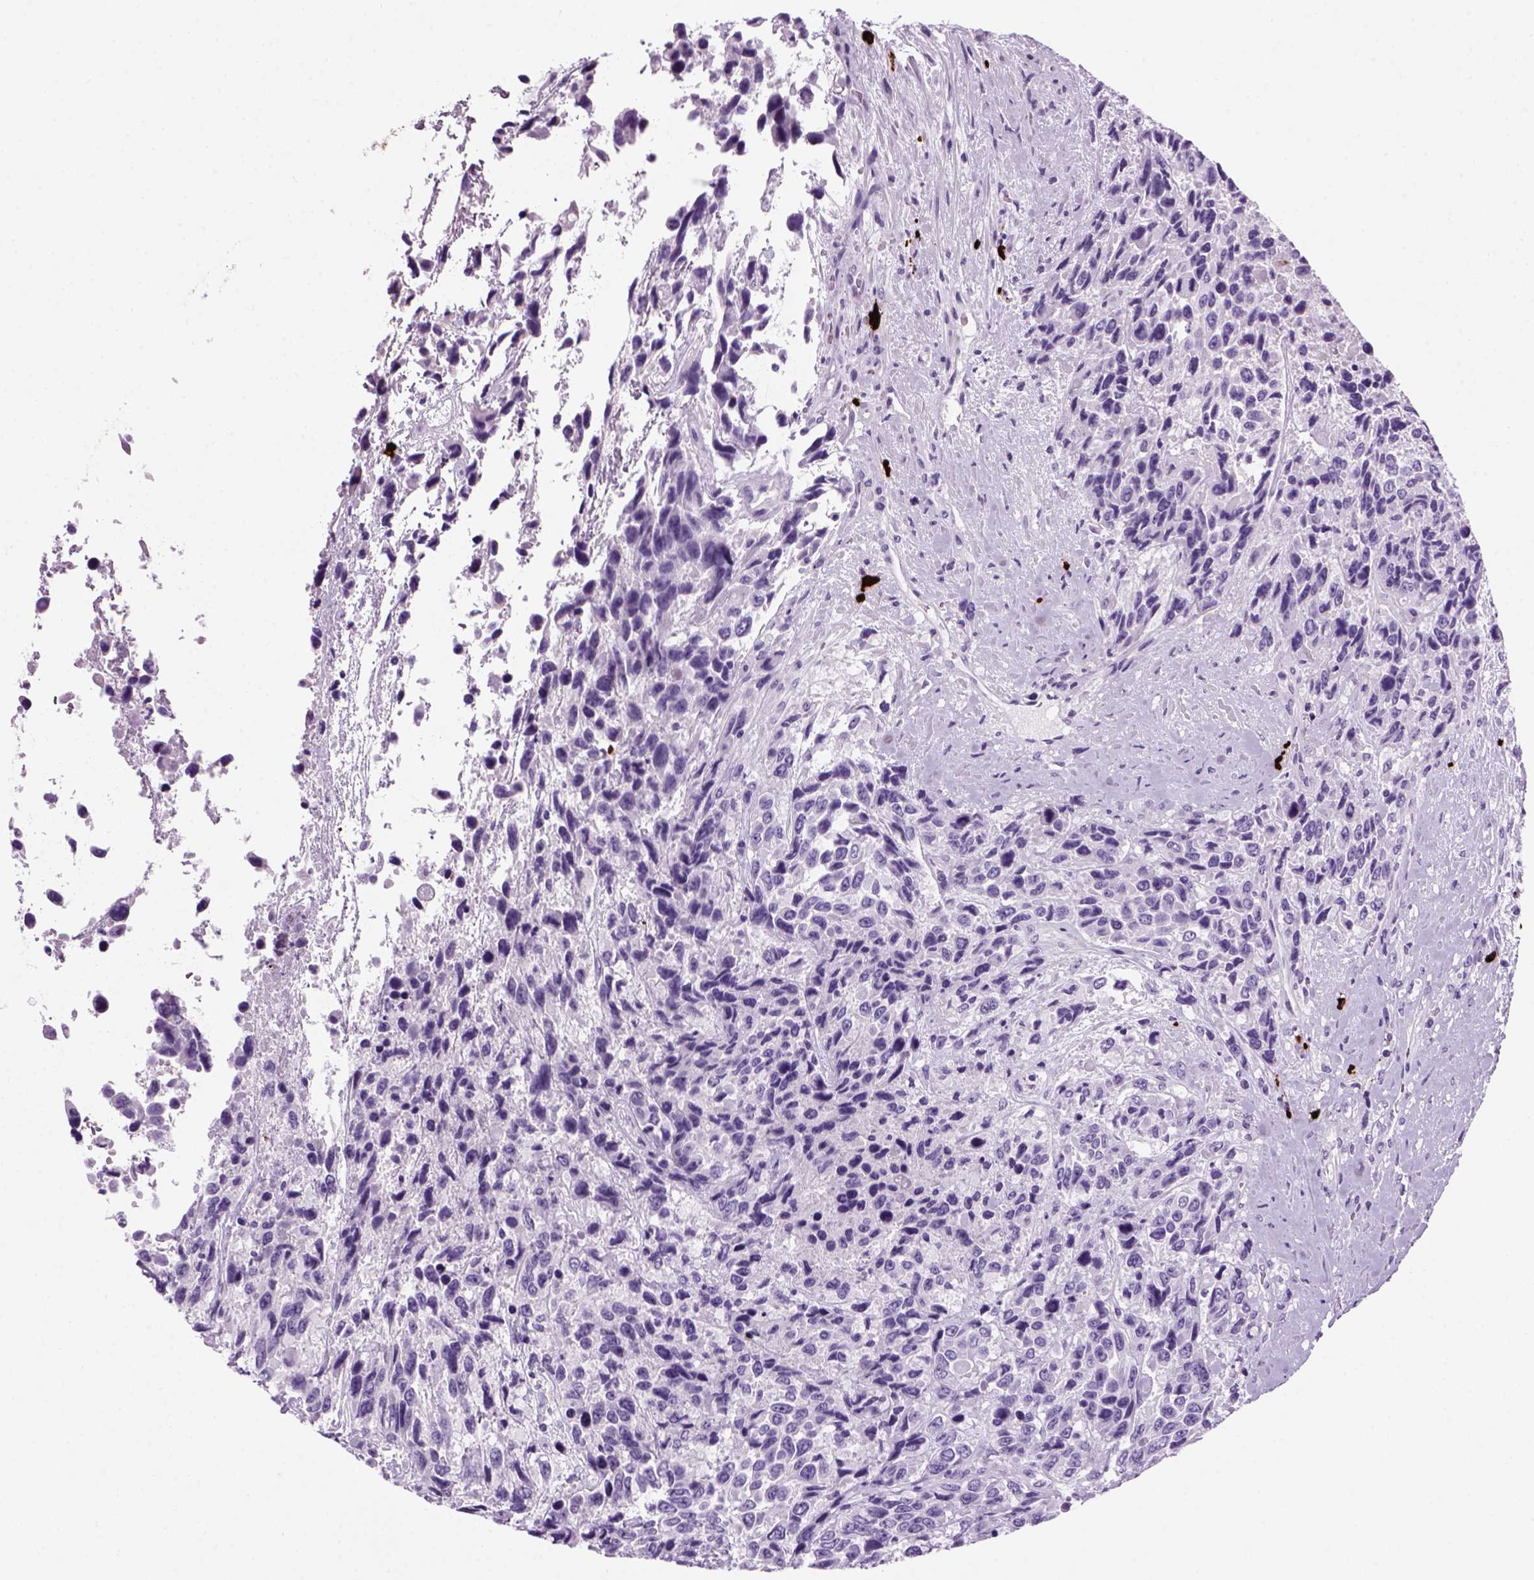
{"staining": {"intensity": "negative", "quantity": "none", "location": "none"}, "tissue": "urothelial cancer", "cell_type": "Tumor cells", "image_type": "cancer", "snomed": [{"axis": "morphology", "description": "Urothelial carcinoma, High grade"}, {"axis": "topography", "description": "Urinary bladder"}], "caption": "Immunohistochemical staining of human high-grade urothelial carcinoma reveals no significant staining in tumor cells.", "gene": "MZB1", "patient": {"sex": "female", "age": 70}}